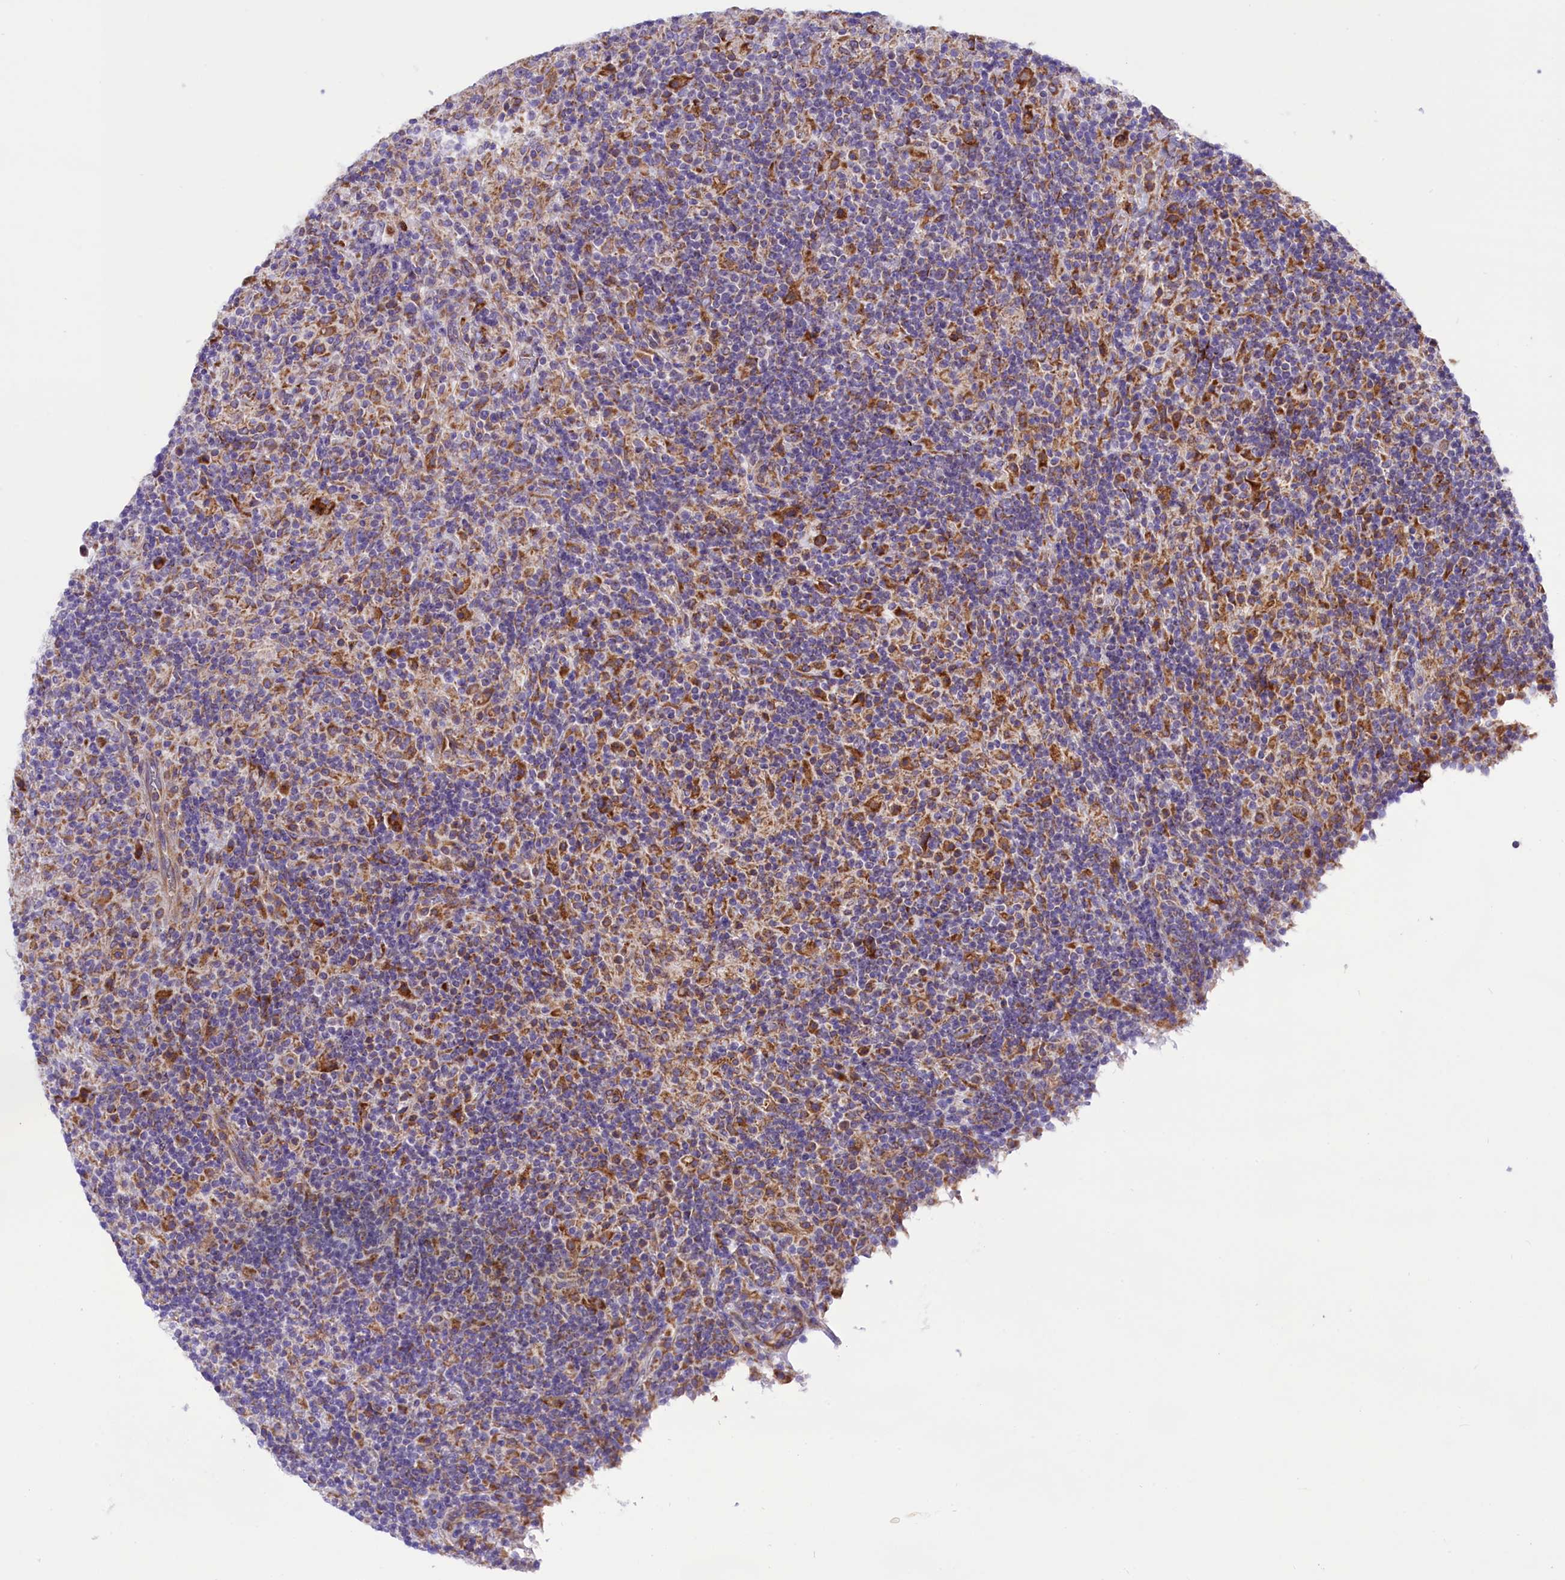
{"staining": {"intensity": "weak", "quantity": "<25%", "location": "cytoplasmic/membranous"}, "tissue": "lymphoma", "cell_type": "Tumor cells", "image_type": "cancer", "snomed": [{"axis": "morphology", "description": "Hodgkin's disease, NOS"}, {"axis": "topography", "description": "Lymph node"}], "caption": "Protein analysis of Hodgkin's disease displays no significant expression in tumor cells.", "gene": "PTPRU", "patient": {"sex": "male", "age": 70}}